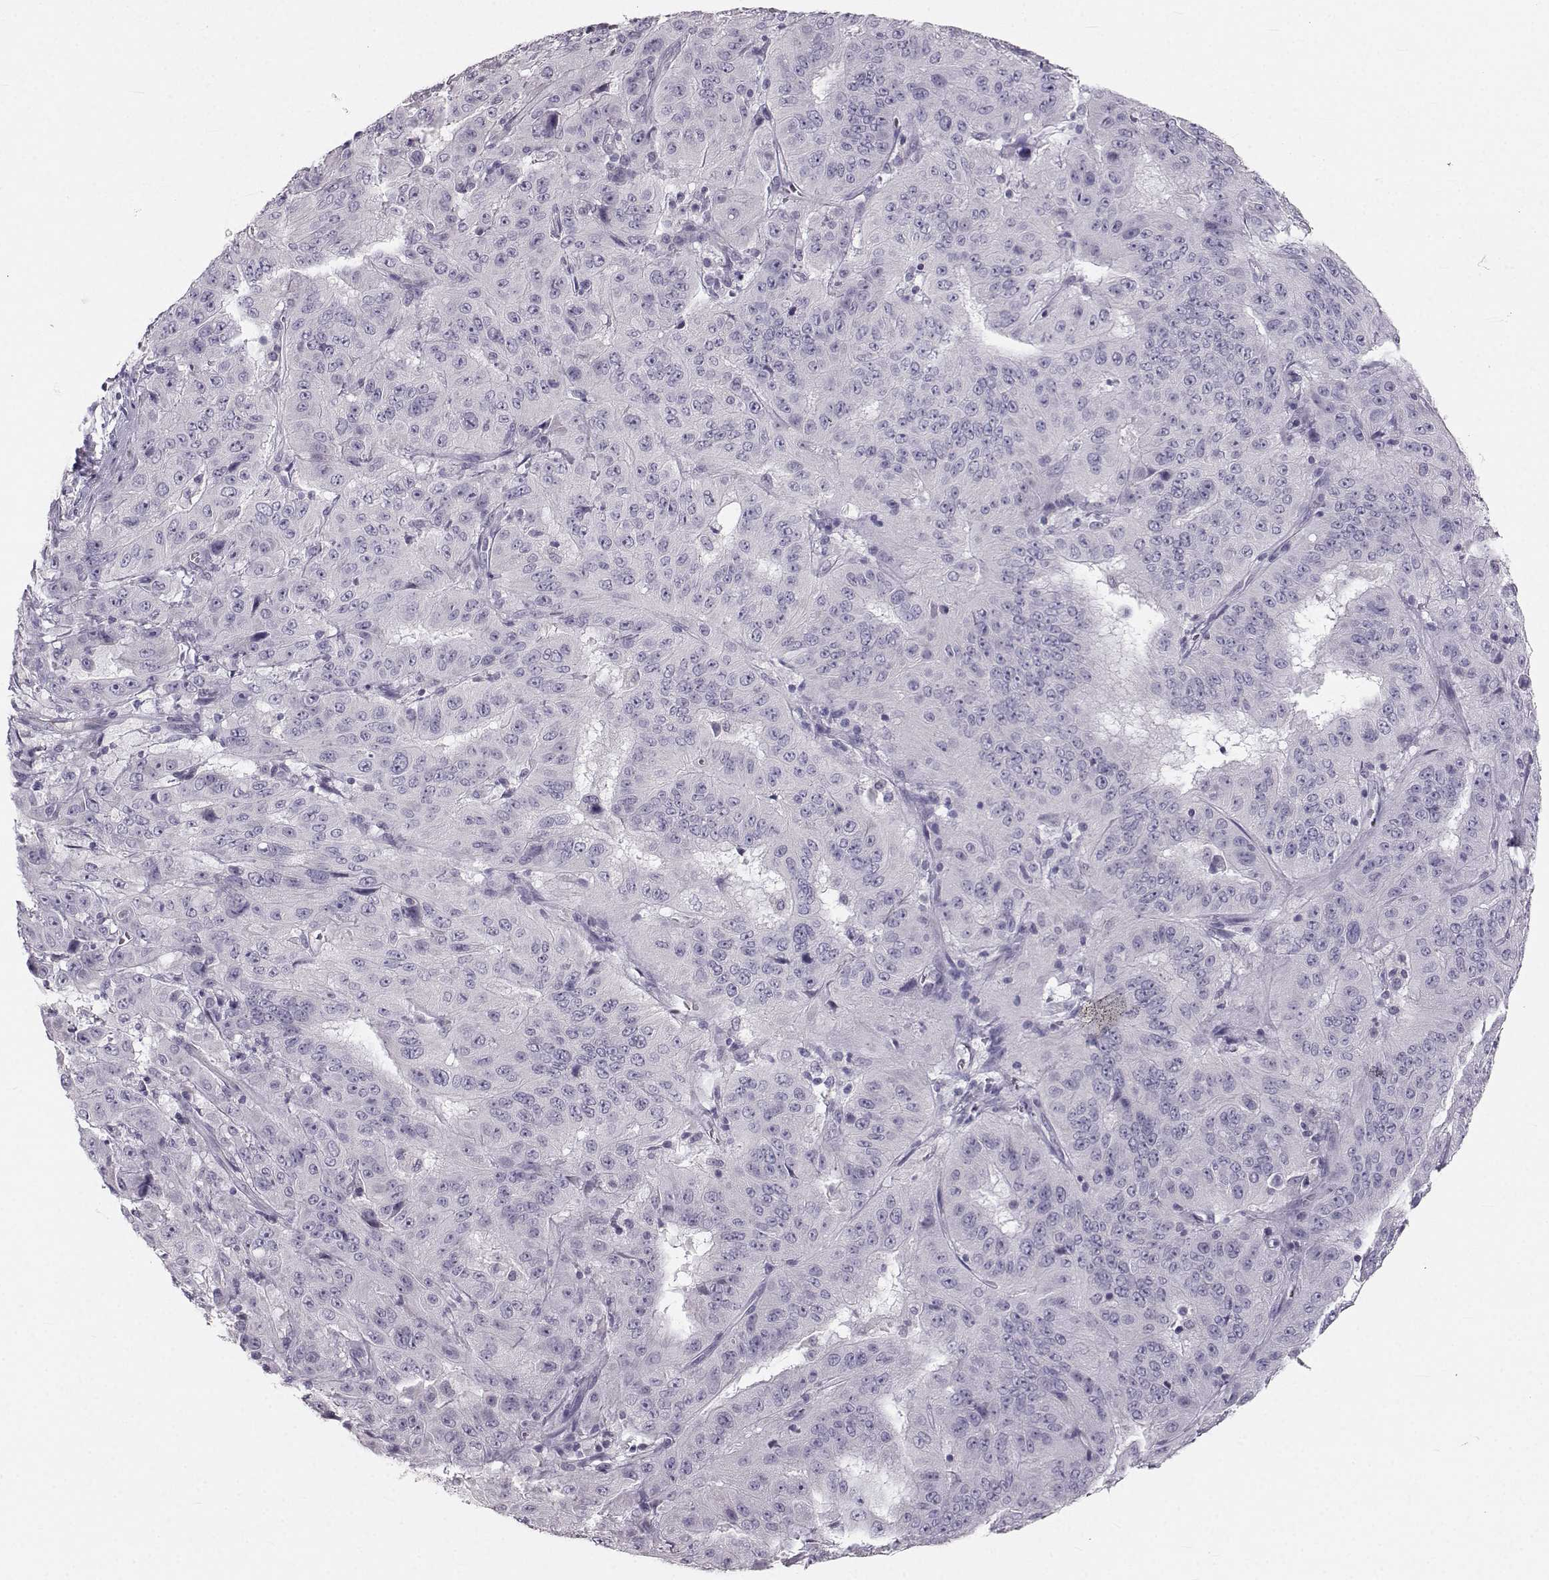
{"staining": {"intensity": "negative", "quantity": "none", "location": "none"}, "tissue": "pancreatic cancer", "cell_type": "Tumor cells", "image_type": "cancer", "snomed": [{"axis": "morphology", "description": "Adenocarcinoma, NOS"}, {"axis": "topography", "description": "Pancreas"}], "caption": "Immunohistochemistry (IHC) of human pancreatic adenocarcinoma displays no staining in tumor cells.", "gene": "OIP5", "patient": {"sex": "male", "age": 63}}